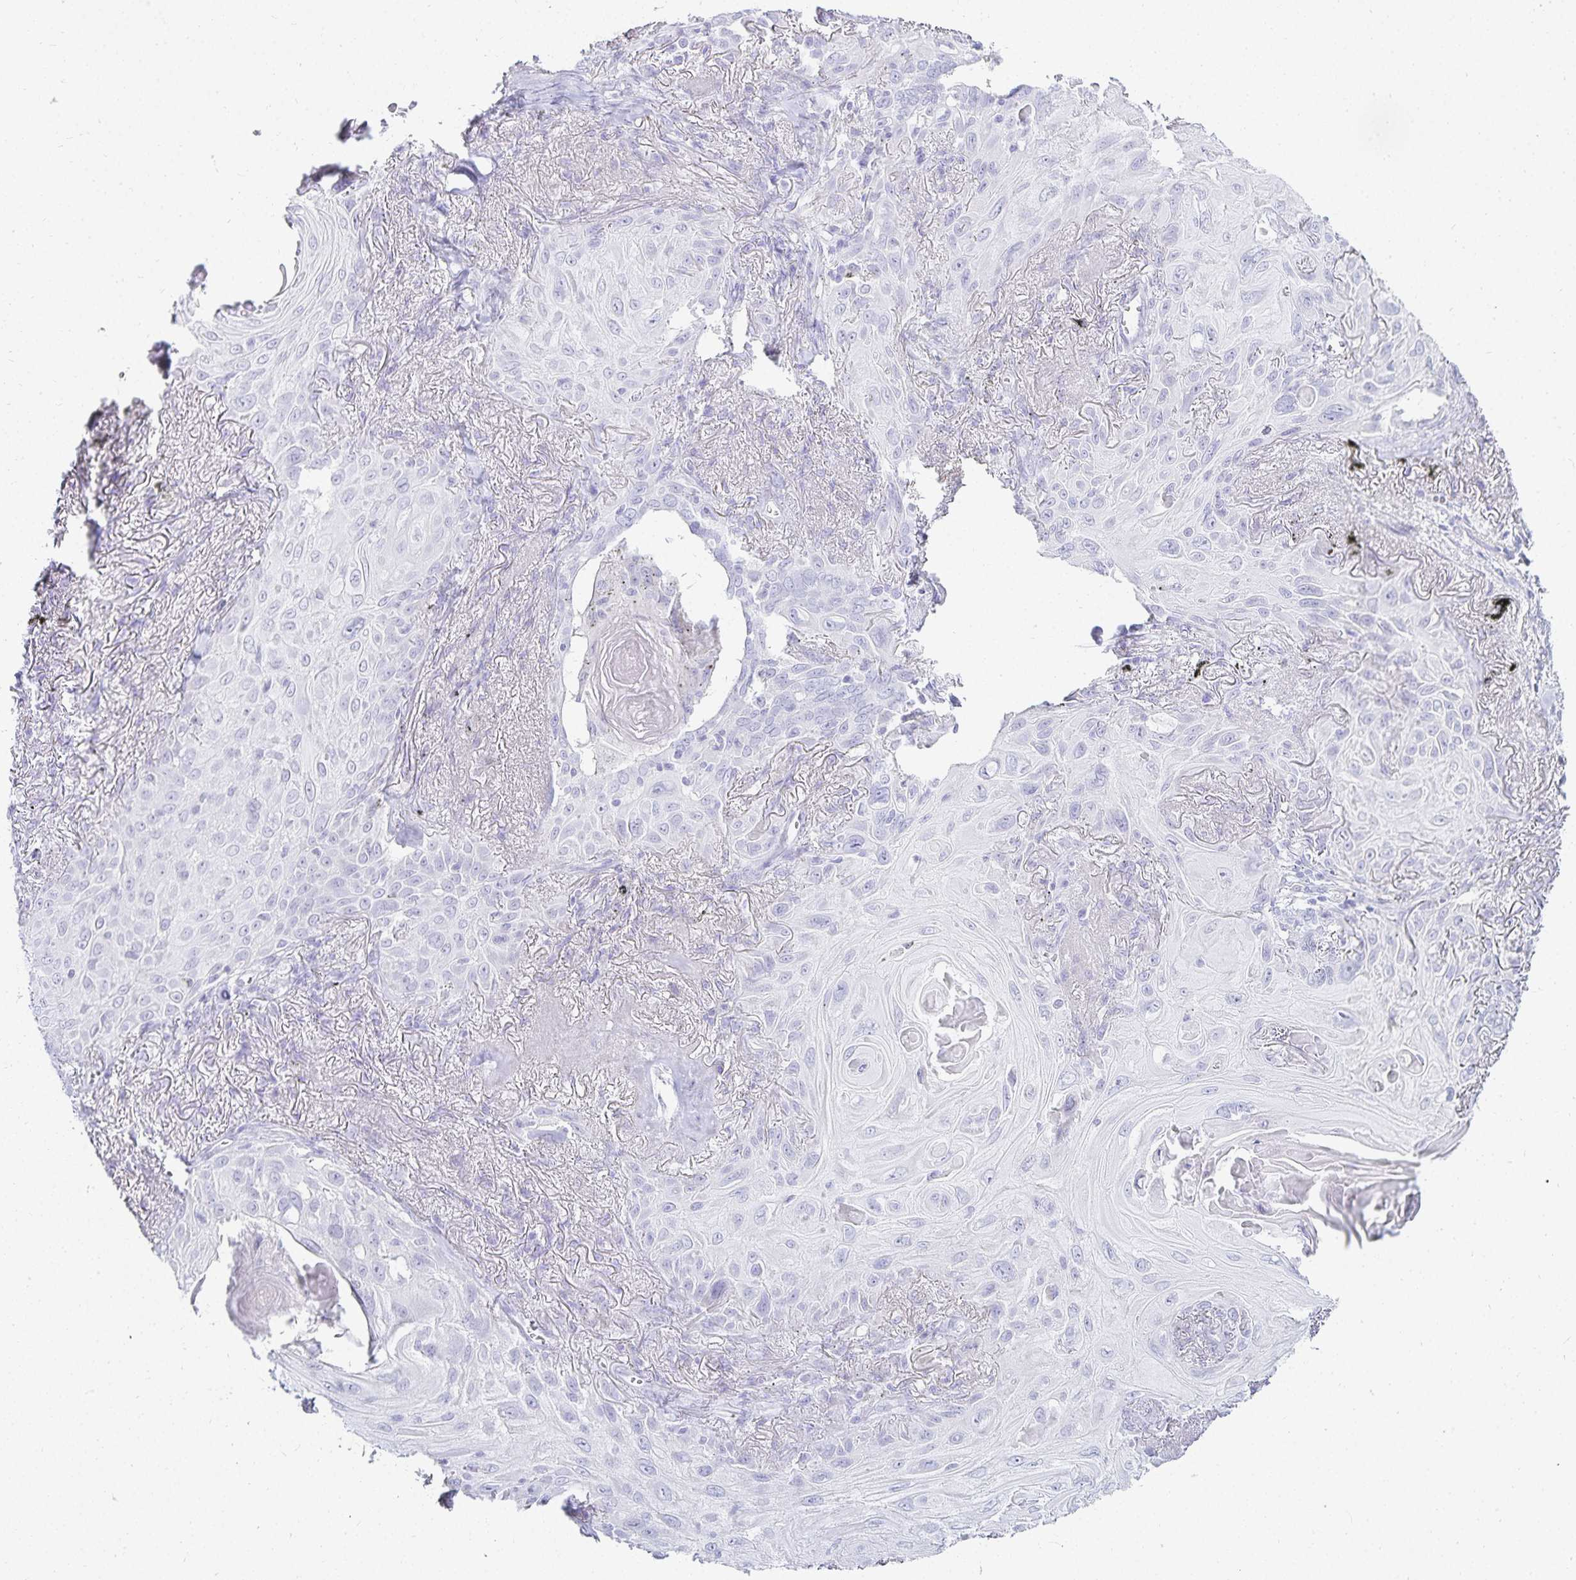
{"staining": {"intensity": "negative", "quantity": "none", "location": "none"}, "tissue": "lung cancer", "cell_type": "Tumor cells", "image_type": "cancer", "snomed": [{"axis": "morphology", "description": "Squamous cell carcinoma, NOS"}, {"axis": "topography", "description": "Lung"}], "caption": "Immunohistochemistry image of neoplastic tissue: lung cancer stained with DAB exhibits no significant protein positivity in tumor cells. The staining is performed using DAB brown chromogen with nuclei counter-stained in using hematoxylin.", "gene": "GP2", "patient": {"sex": "male", "age": 79}}